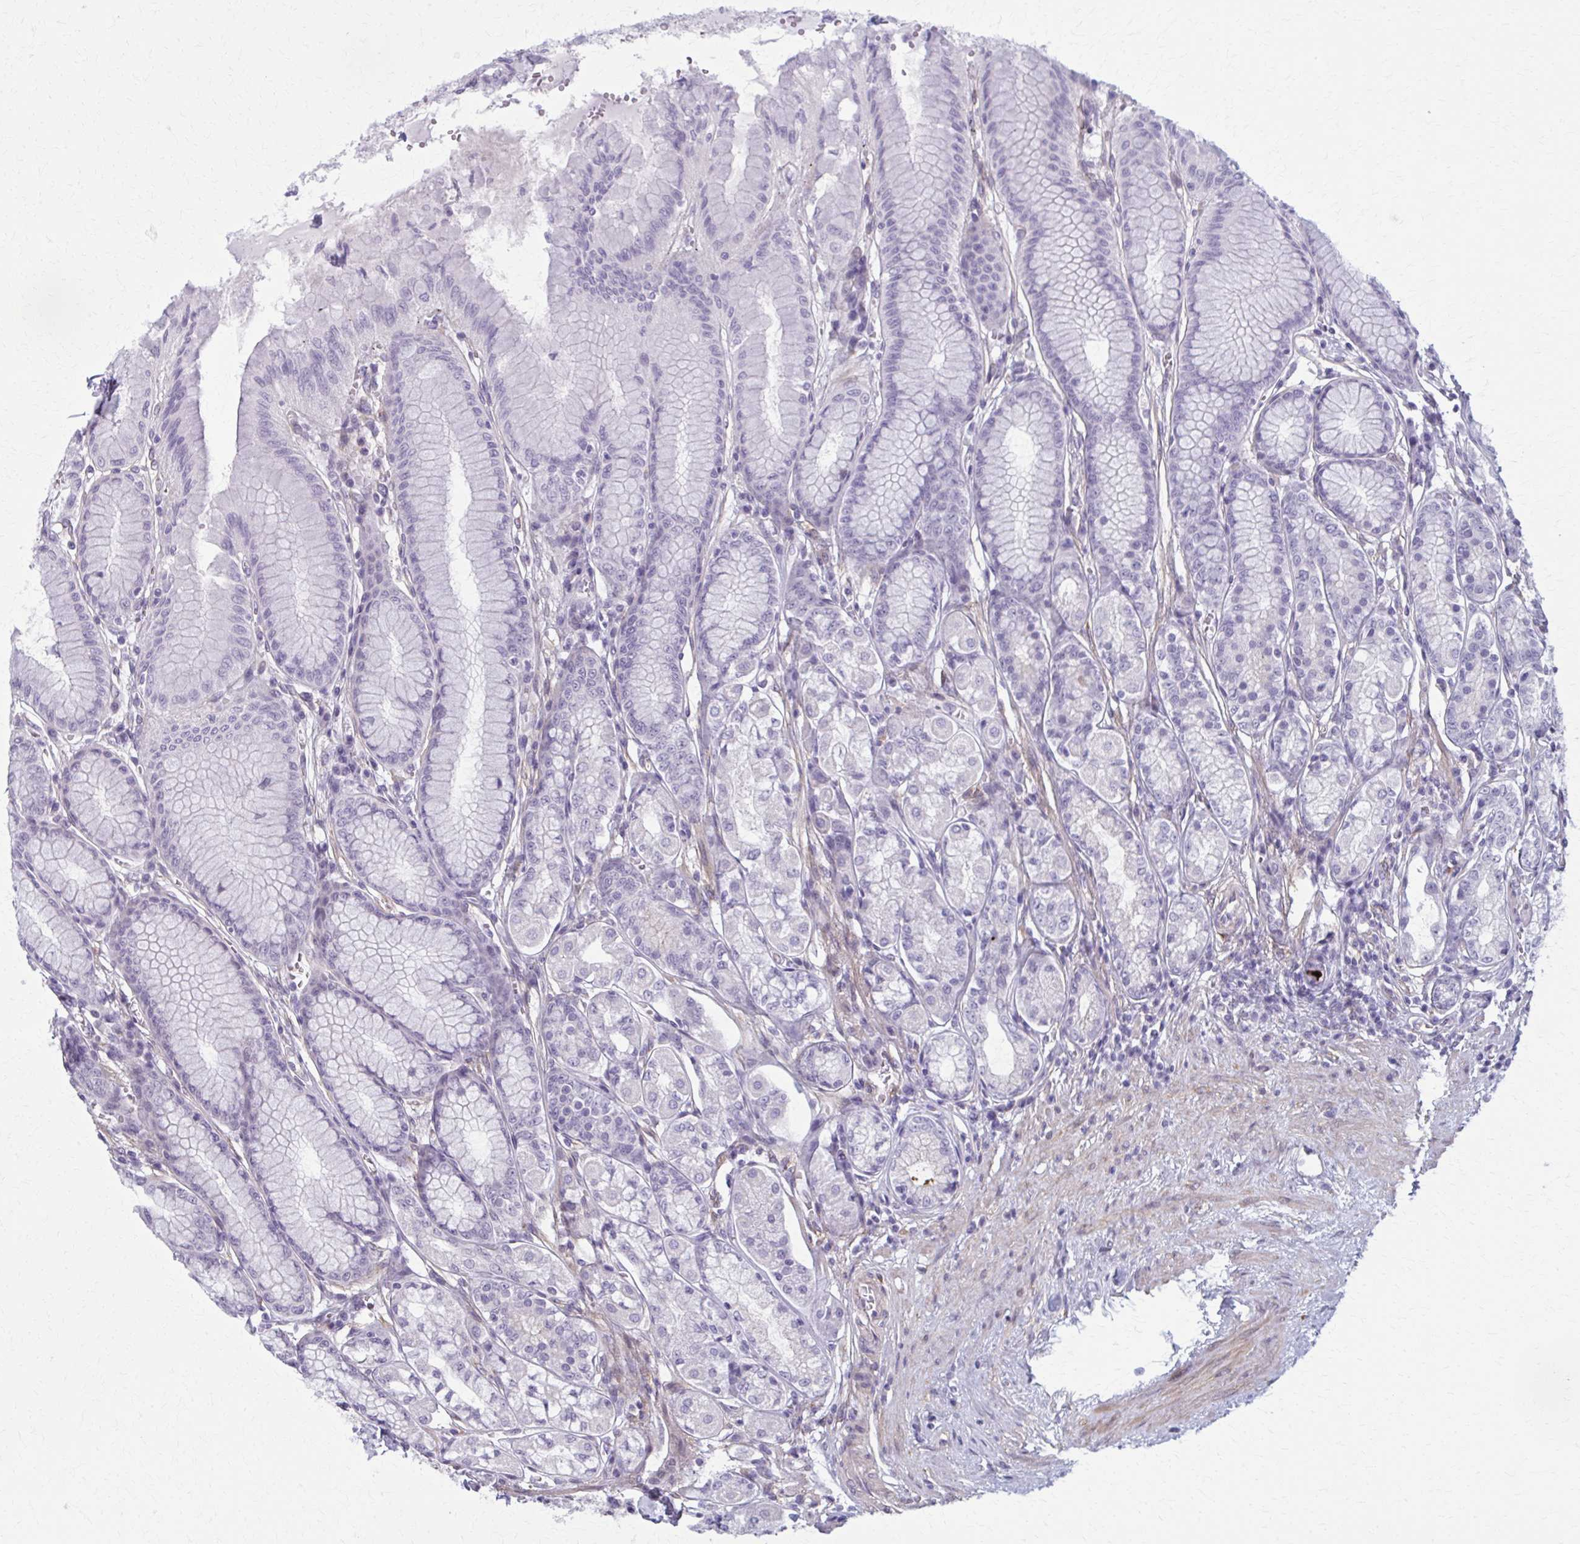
{"staining": {"intensity": "negative", "quantity": "none", "location": "none"}, "tissue": "stomach", "cell_type": "Glandular cells", "image_type": "normal", "snomed": [{"axis": "morphology", "description": "Normal tissue, NOS"}, {"axis": "topography", "description": "Stomach"}, {"axis": "topography", "description": "Stomach, lower"}], "caption": "The immunohistochemistry (IHC) photomicrograph has no significant expression in glandular cells of stomach. (DAB (3,3'-diaminobenzidine) immunohistochemistry (IHC) with hematoxylin counter stain).", "gene": "NUMBL", "patient": {"sex": "male", "age": 76}}